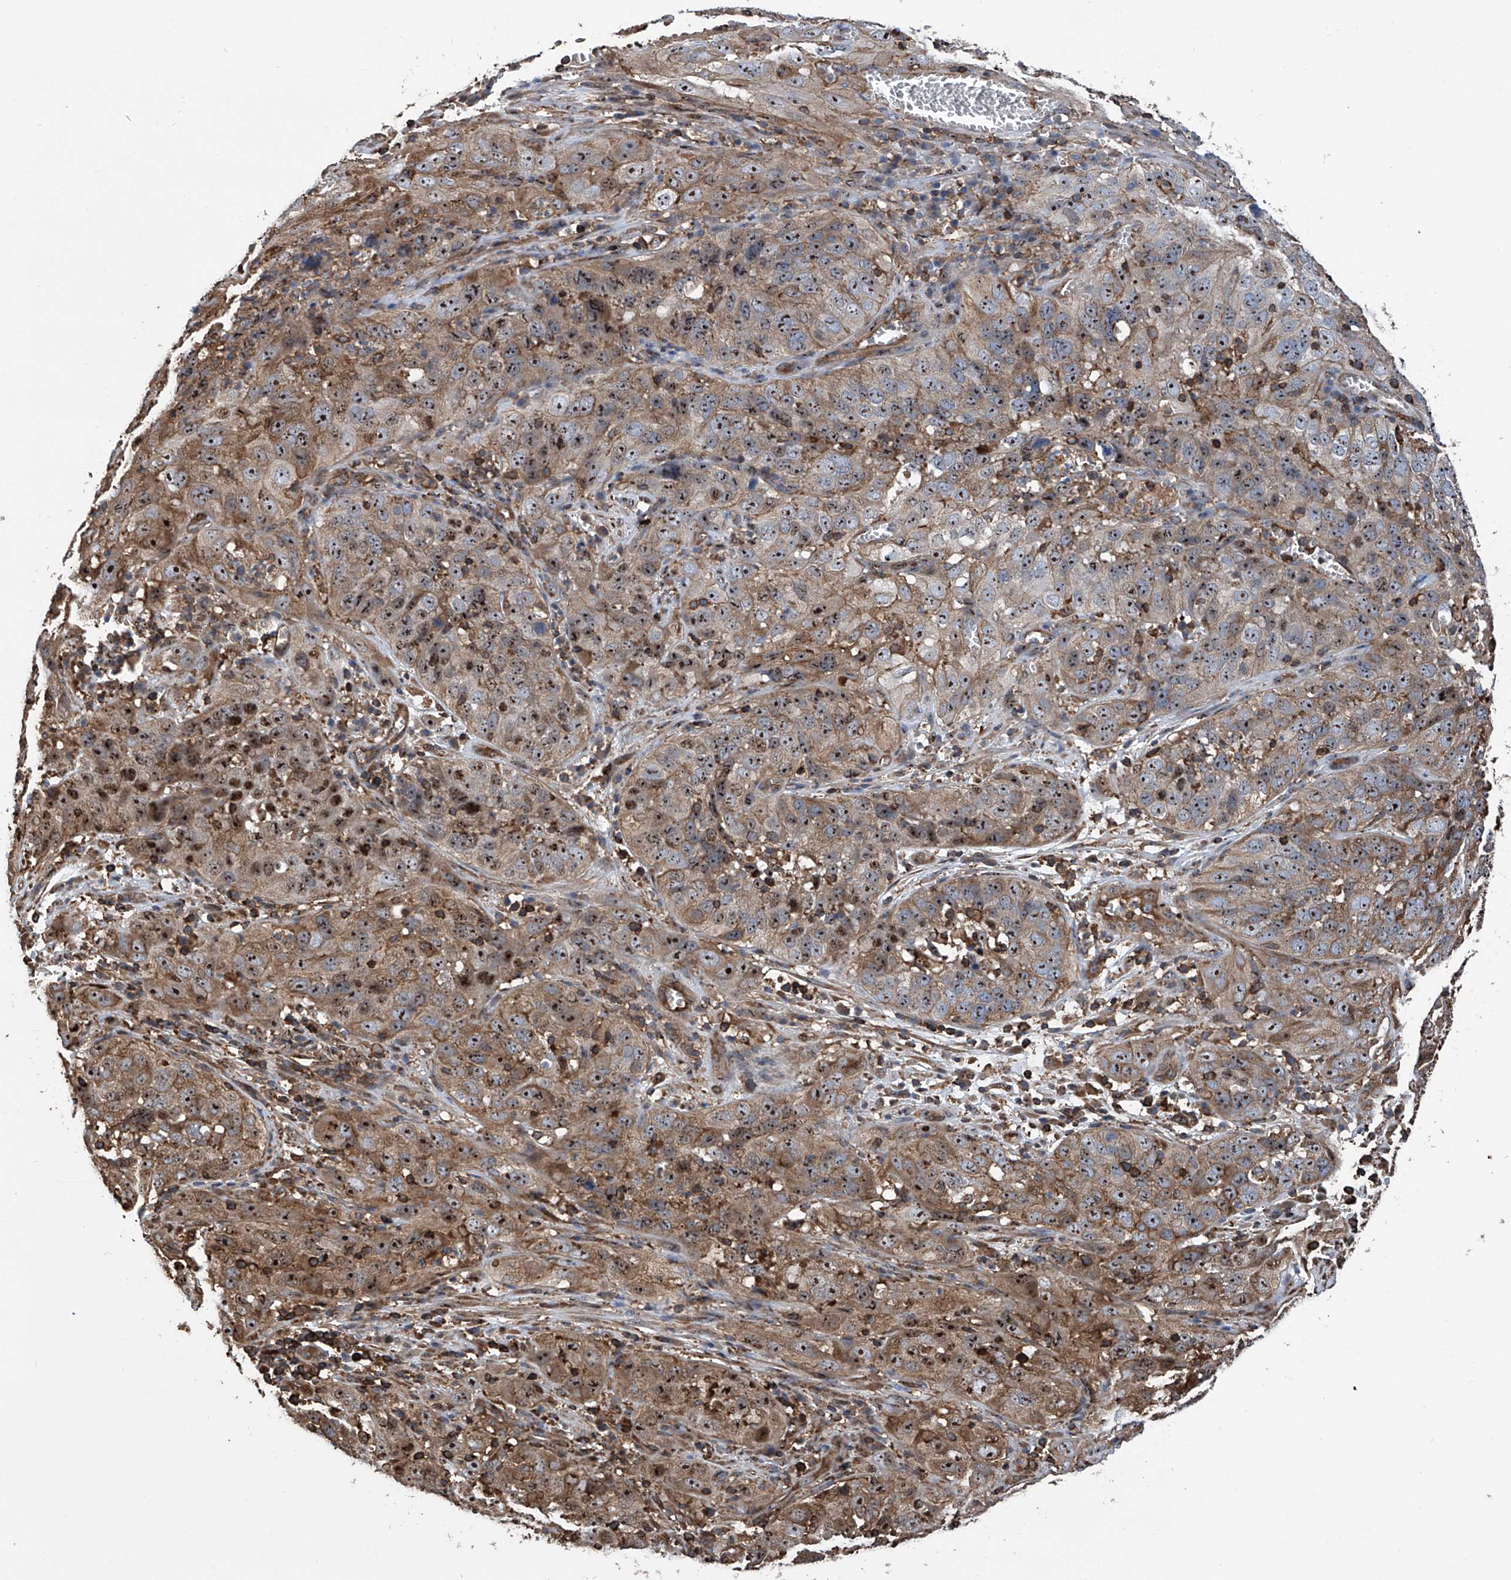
{"staining": {"intensity": "moderate", "quantity": ">75%", "location": "cytoplasmic/membranous,nuclear"}, "tissue": "cervical cancer", "cell_type": "Tumor cells", "image_type": "cancer", "snomed": [{"axis": "morphology", "description": "Squamous cell carcinoma, NOS"}, {"axis": "topography", "description": "Cervix"}], "caption": "Cervical cancer tissue reveals moderate cytoplasmic/membranous and nuclear staining in about >75% of tumor cells", "gene": "ZNF484", "patient": {"sex": "female", "age": 32}}